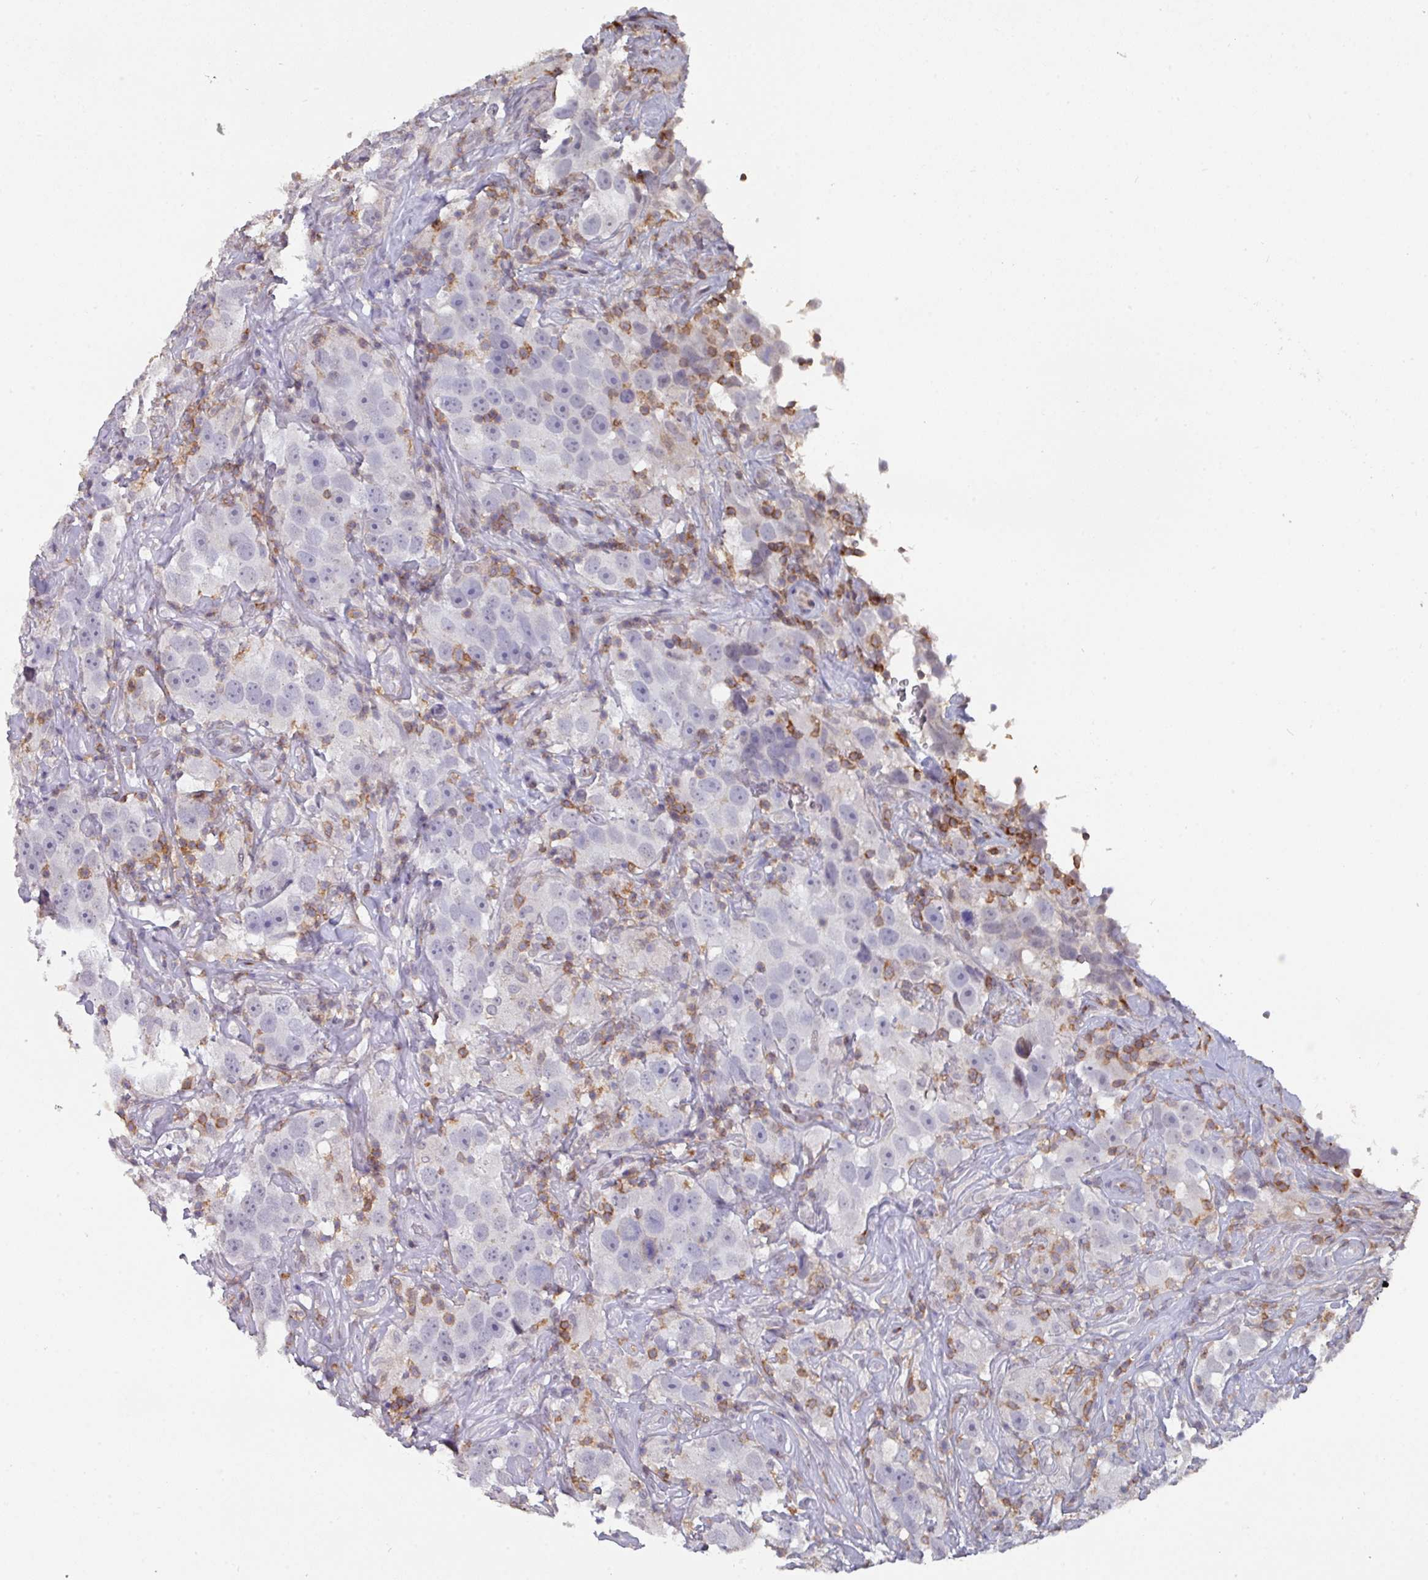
{"staining": {"intensity": "negative", "quantity": "none", "location": "none"}, "tissue": "testis cancer", "cell_type": "Tumor cells", "image_type": "cancer", "snomed": [{"axis": "morphology", "description": "Seminoma, NOS"}, {"axis": "topography", "description": "Testis"}], "caption": "The photomicrograph displays no staining of tumor cells in testis cancer.", "gene": "RASAL3", "patient": {"sex": "male", "age": 49}}